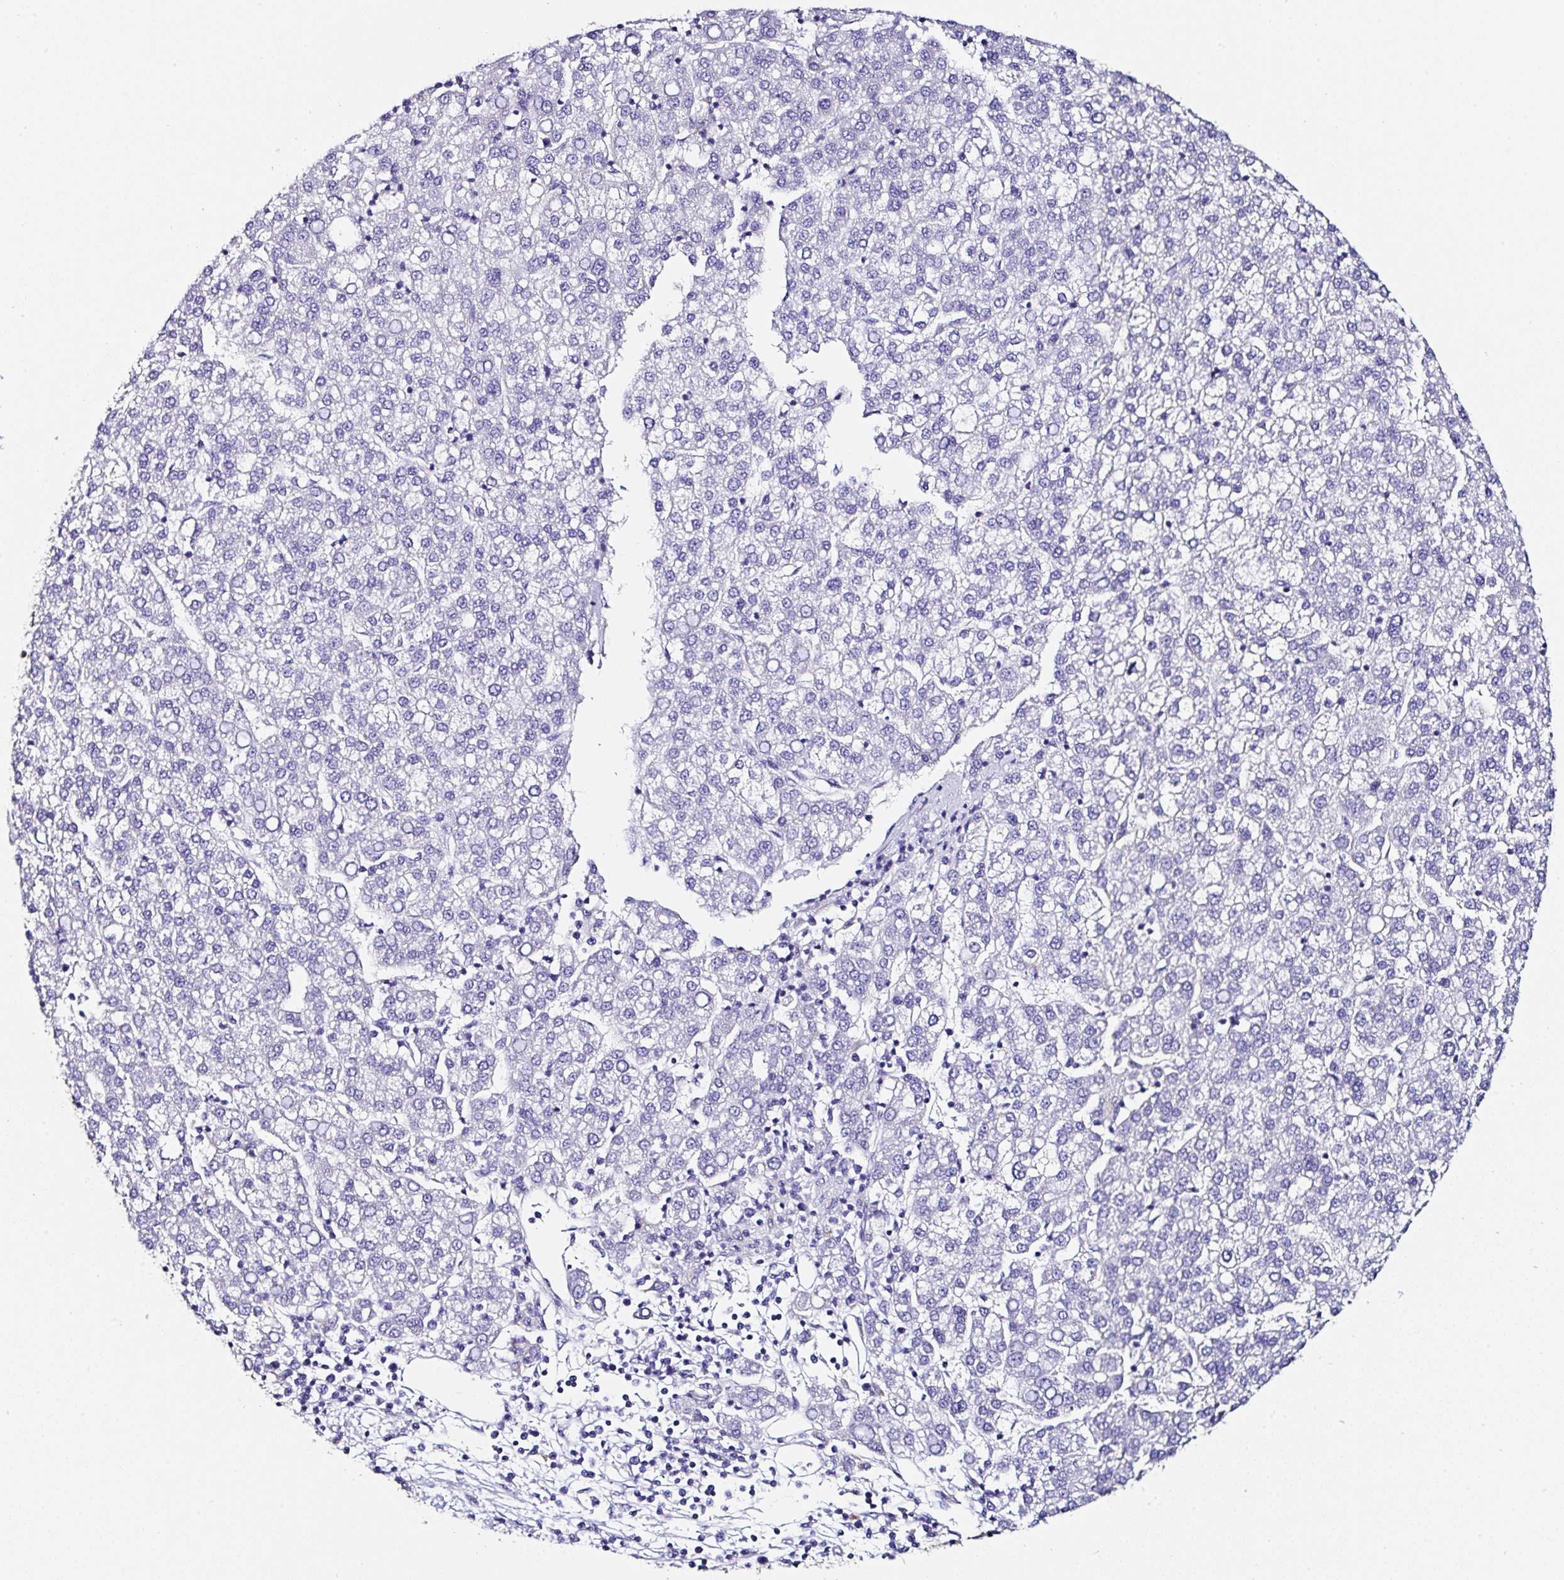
{"staining": {"intensity": "negative", "quantity": "none", "location": "none"}, "tissue": "liver cancer", "cell_type": "Tumor cells", "image_type": "cancer", "snomed": [{"axis": "morphology", "description": "Carcinoma, Hepatocellular, NOS"}, {"axis": "topography", "description": "Liver"}], "caption": "Human liver cancer (hepatocellular carcinoma) stained for a protein using immunohistochemistry (IHC) shows no positivity in tumor cells.", "gene": "TMPRSS11E", "patient": {"sex": "female", "age": 58}}